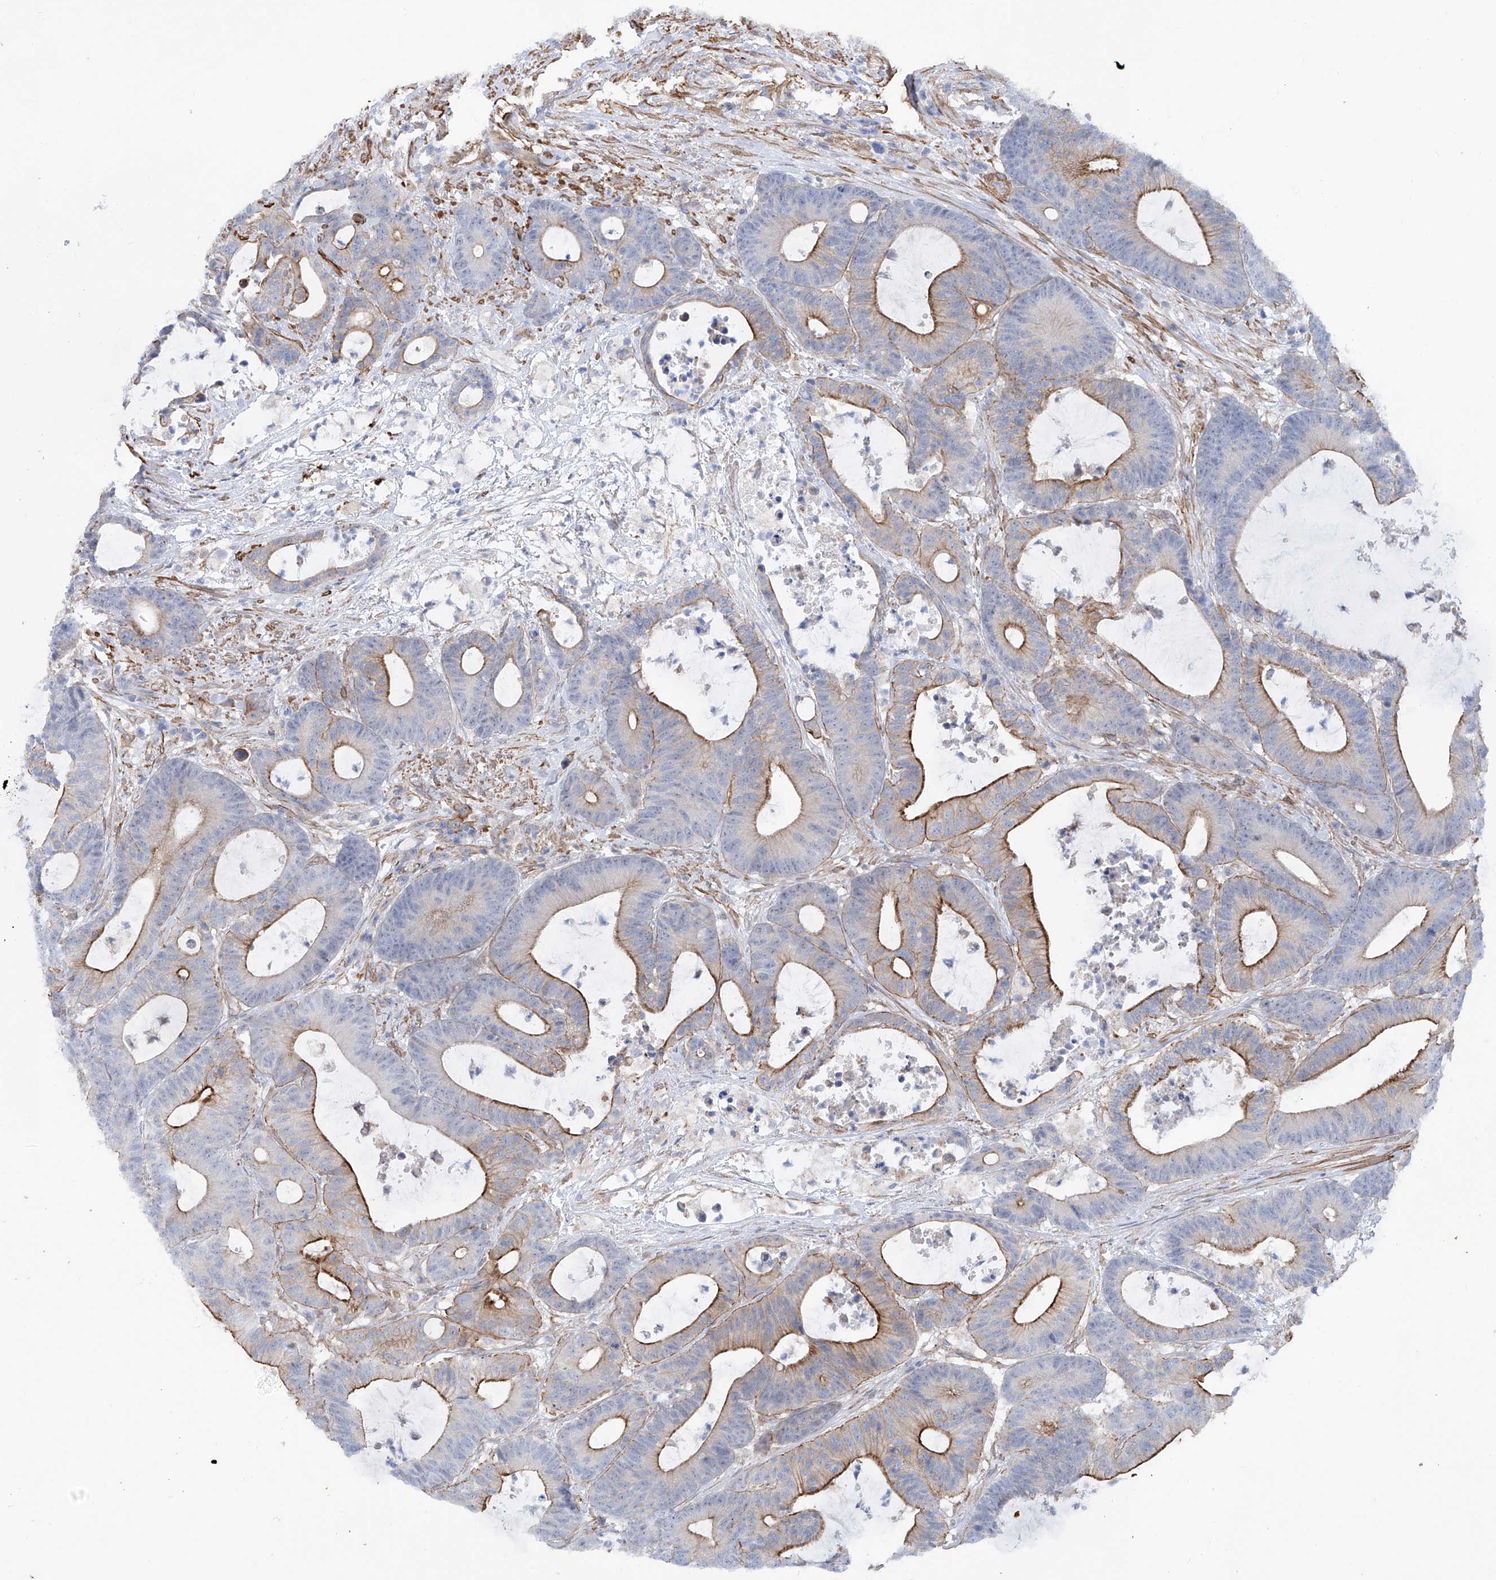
{"staining": {"intensity": "strong", "quantity": "25%-75%", "location": "cytoplasmic/membranous"}, "tissue": "colorectal cancer", "cell_type": "Tumor cells", "image_type": "cancer", "snomed": [{"axis": "morphology", "description": "Adenocarcinoma, NOS"}, {"axis": "topography", "description": "Colon"}], "caption": "Tumor cells display strong cytoplasmic/membranous expression in about 25%-75% of cells in adenocarcinoma (colorectal).", "gene": "ZNF490", "patient": {"sex": "female", "age": 84}}